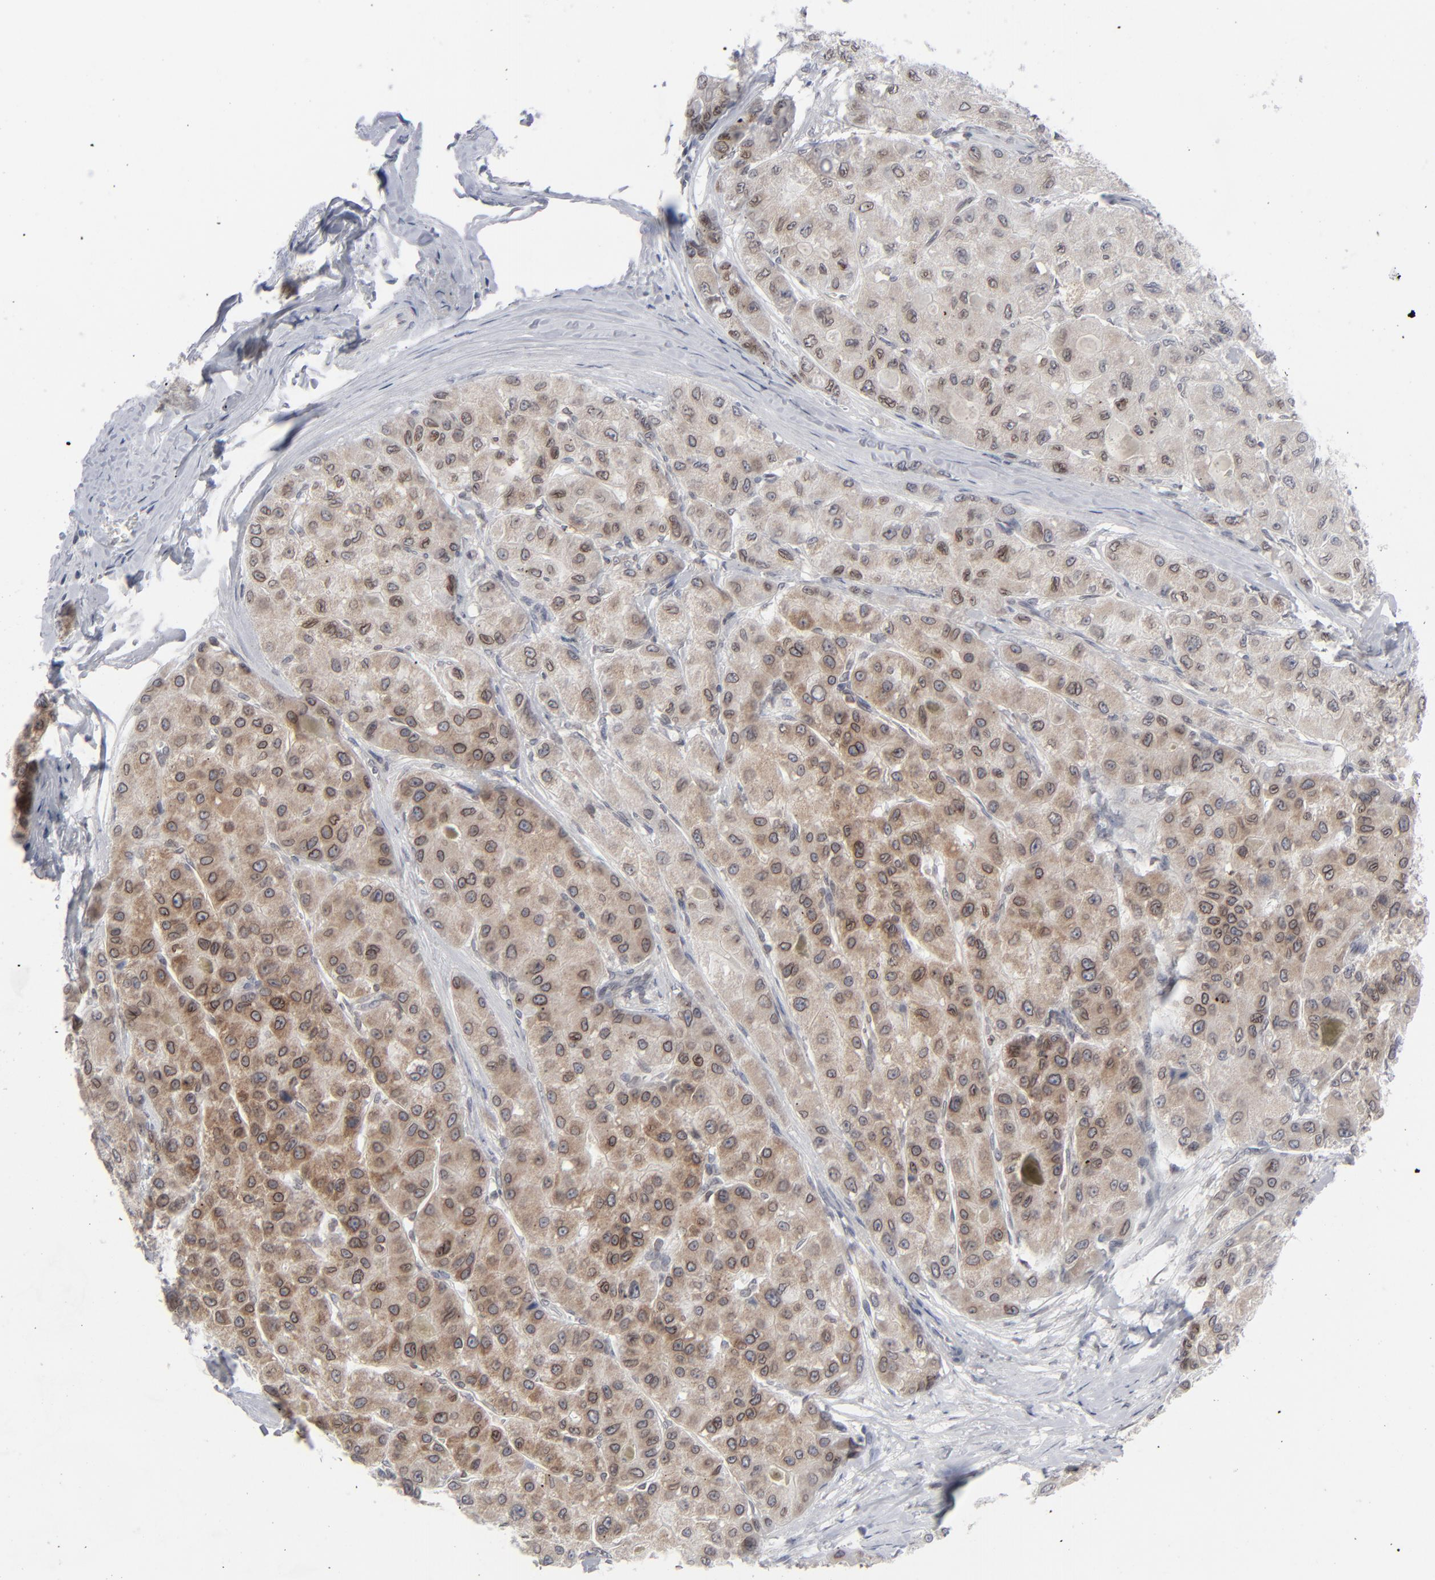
{"staining": {"intensity": "moderate", "quantity": "25%-75%", "location": "cytoplasmic/membranous"}, "tissue": "liver cancer", "cell_type": "Tumor cells", "image_type": "cancer", "snomed": [{"axis": "morphology", "description": "Carcinoma, Hepatocellular, NOS"}, {"axis": "topography", "description": "Liver"}], "caption": "Human liver cancer (hepatocellular carcinoma) stained for a protein (brown) reveals moderate cytoplasmic/membranous positive positivity in approximately 25%-75% of tumor cells.", "gene": "NUP88", "patient": {"sex": "male", "age": 80}}